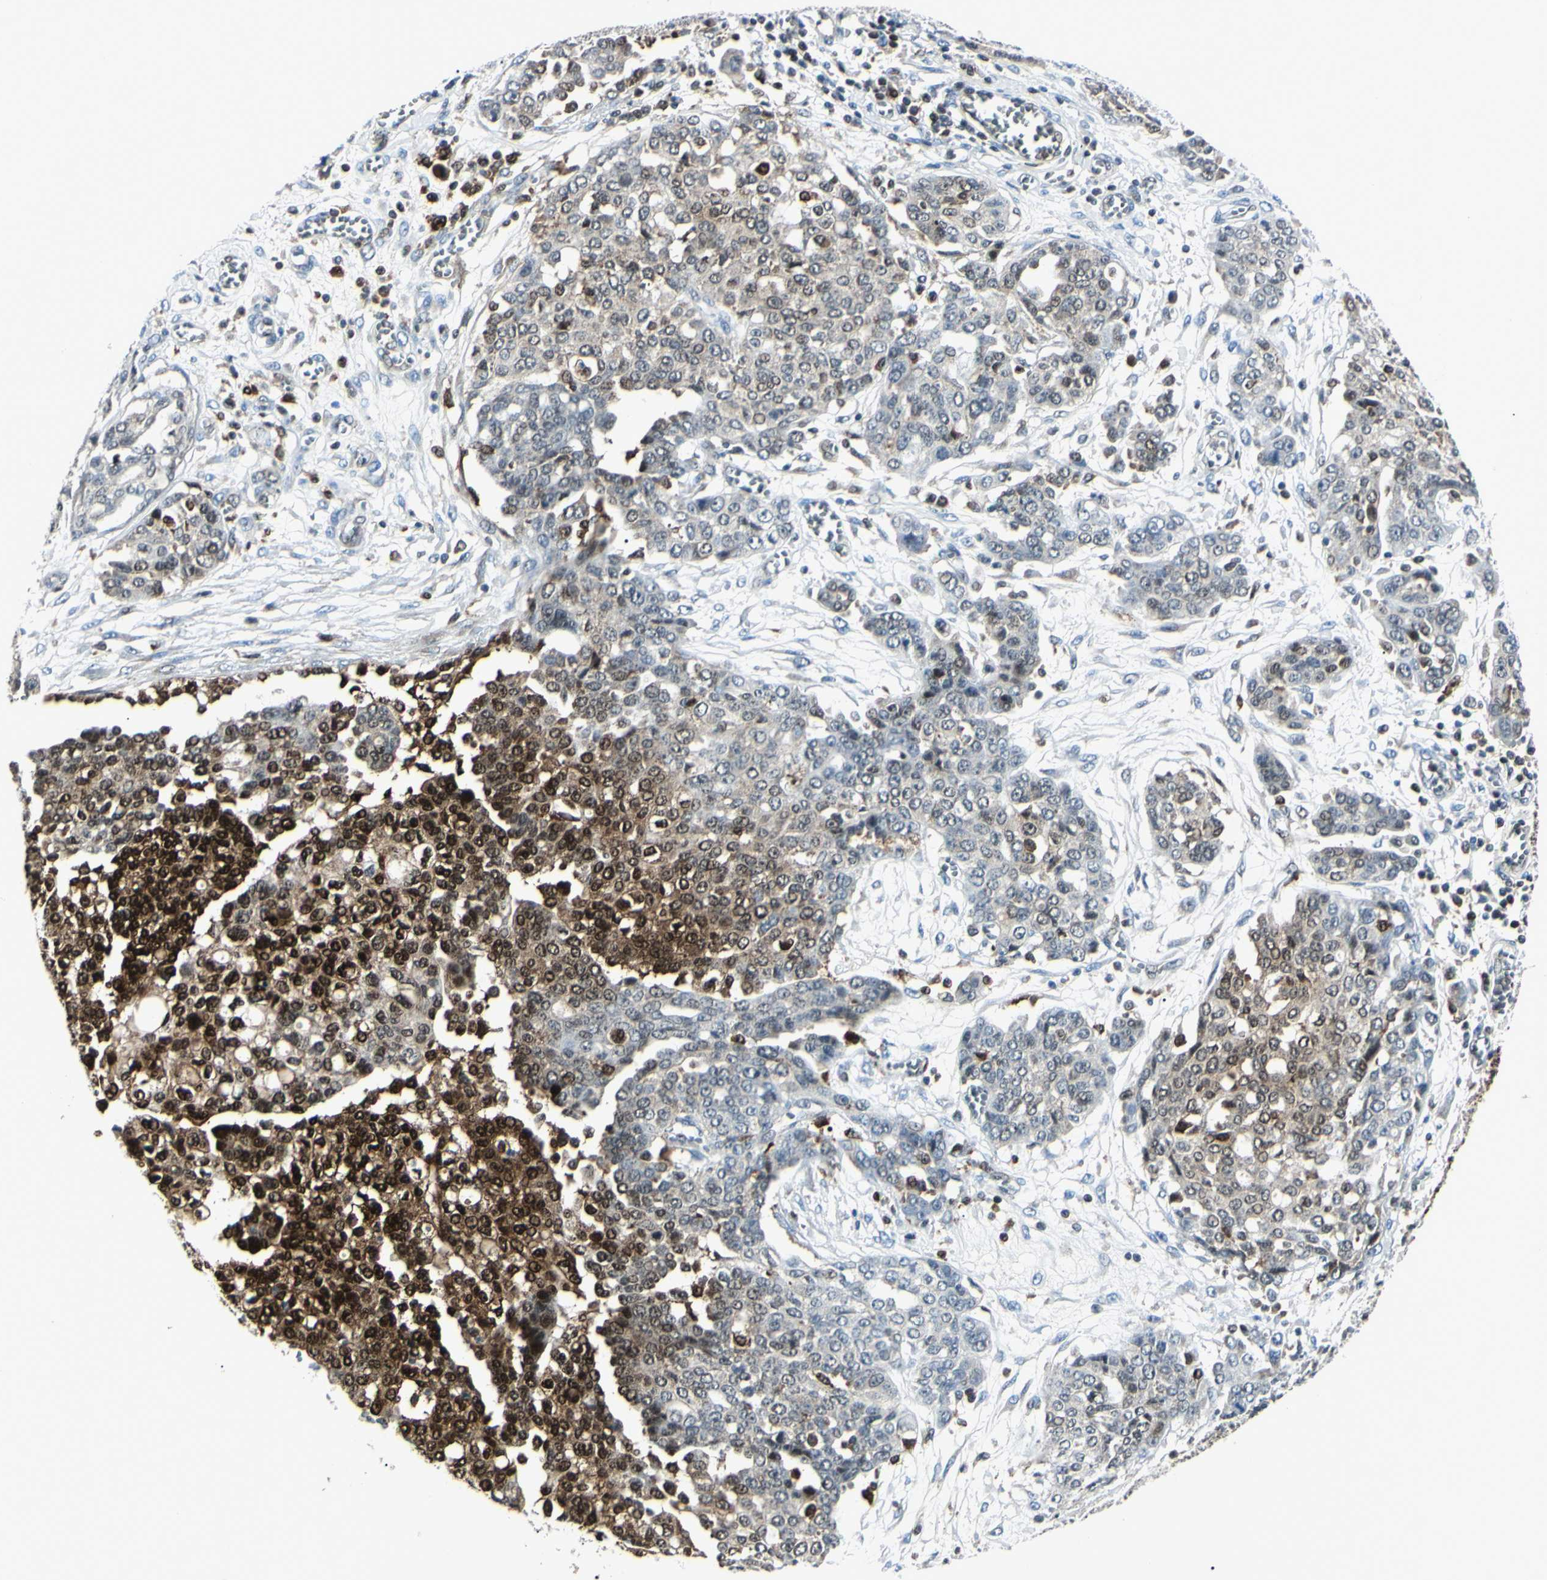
{"staining": {"intensity": "strong", "quantity": "25%-75%", "location": "cytoplasmic/membranous,nuclear"}, "tissue": "ovarian cancer", "cell_type": "Tumor cells", "image_type": "cancer", "snomed": [{"axis": "morphology", "description": "Cystadenocarcinoma, serous, NOS"}, {"axis": "topography", "description": "Soft tissue"}, {"axis": "topography", "description": "Ovary"}], "caption": "This micrograph shows immunohistochemistry staining of human ovarian cancer, with high strong cytoplasmic/membranous and nuclear staining in approximately 25%-75% of tumor cells.", "gene": "PGK1", "patient": {"sex": "female", "age": 57}}